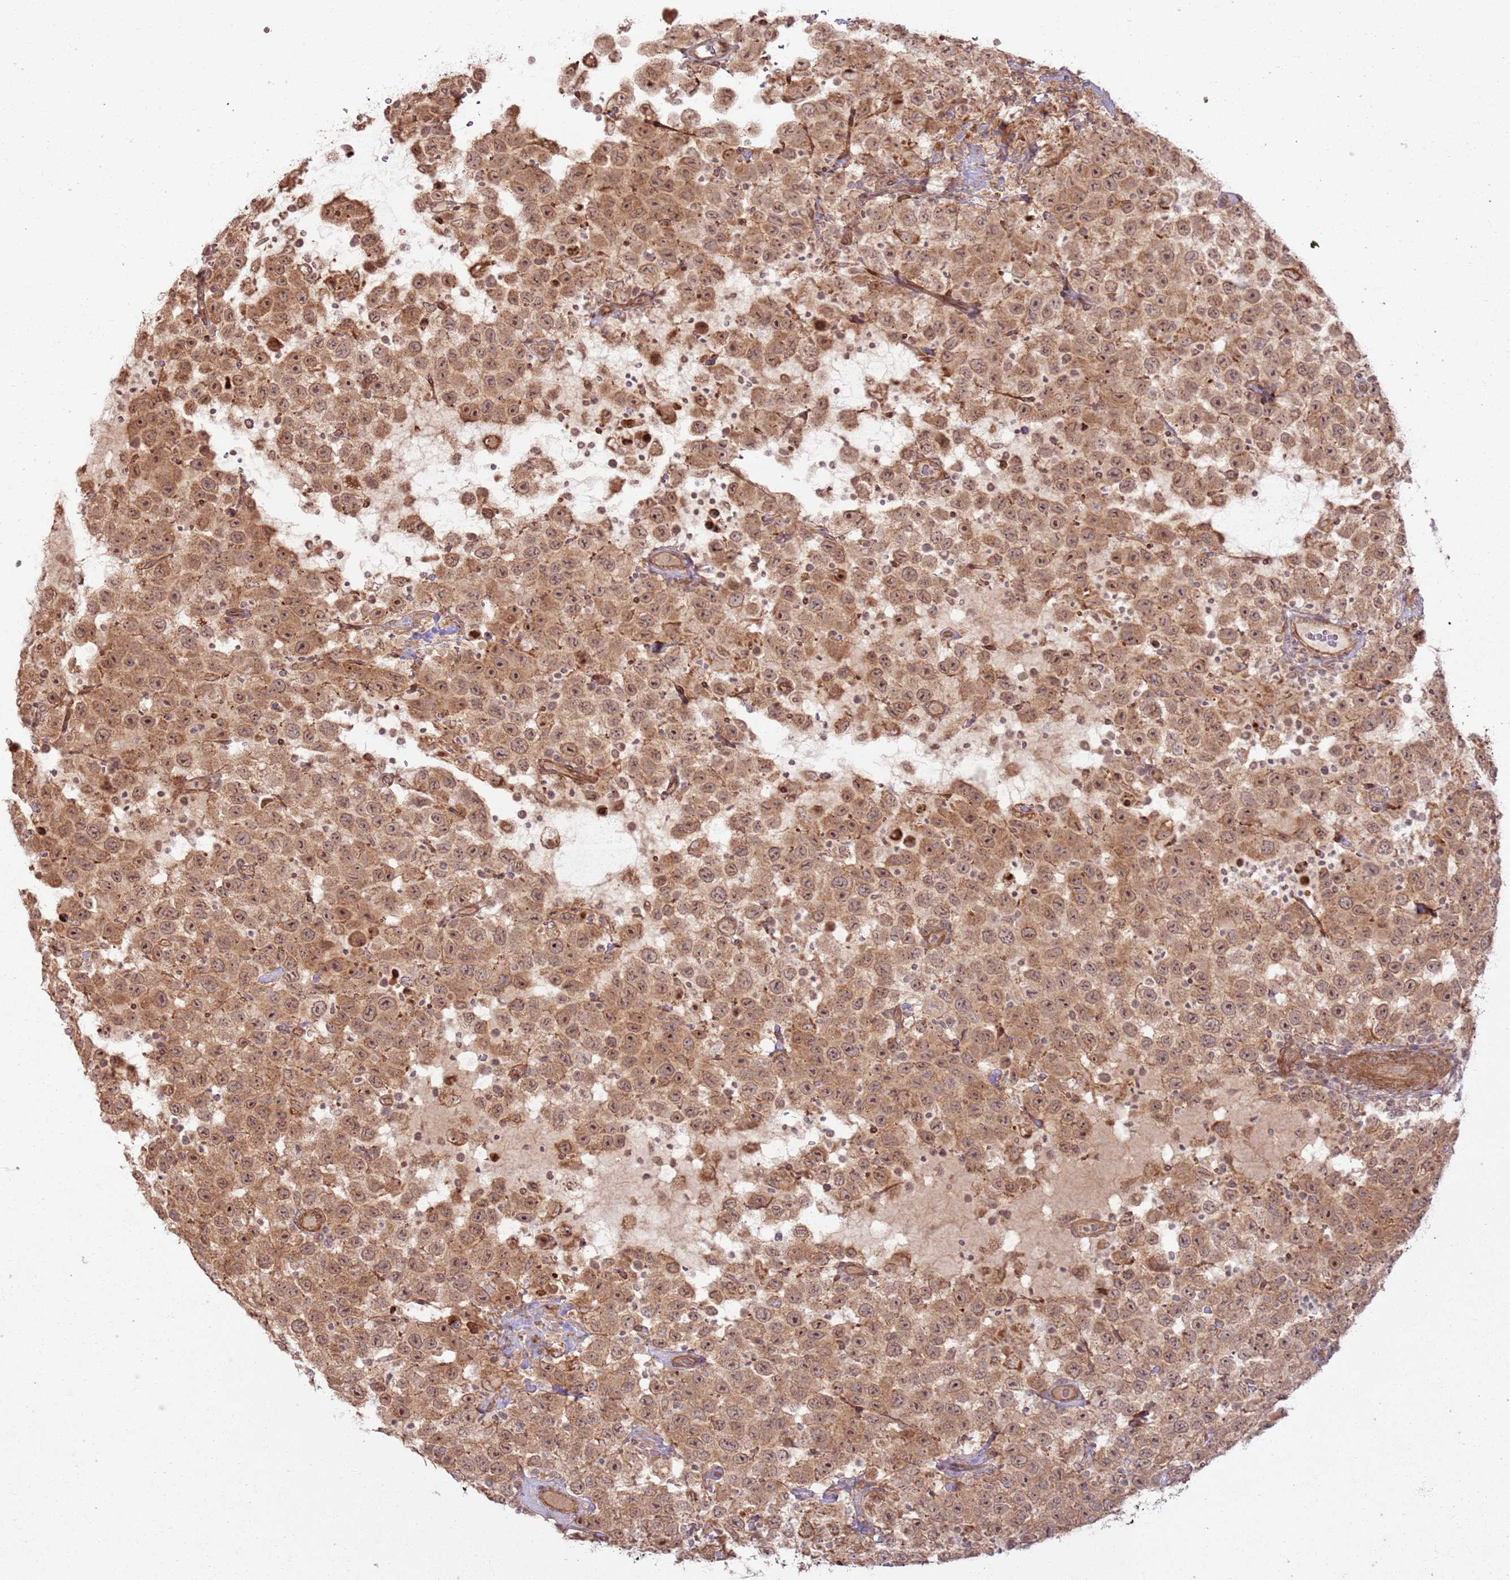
{"staining": {"intensity": "moderate", "quantity": ">75%", "location": "cytoplasmic/membranous,nuclear"}, "tissue": "testis cancer", "cell_type": "Tumor cells", "image_type": "cancer", "snomed": [{"axis": "morphology", "description": "Seminoma, NOS"}, {"axis": "topography", "description": "Testis"}], "caption": "Human testis cancer (seminoma) stained with a protein marker demonstrates moderate staining in tumor cells.", "gene": "ZNF623", "patient": {"sex": "male", "age": 41}}